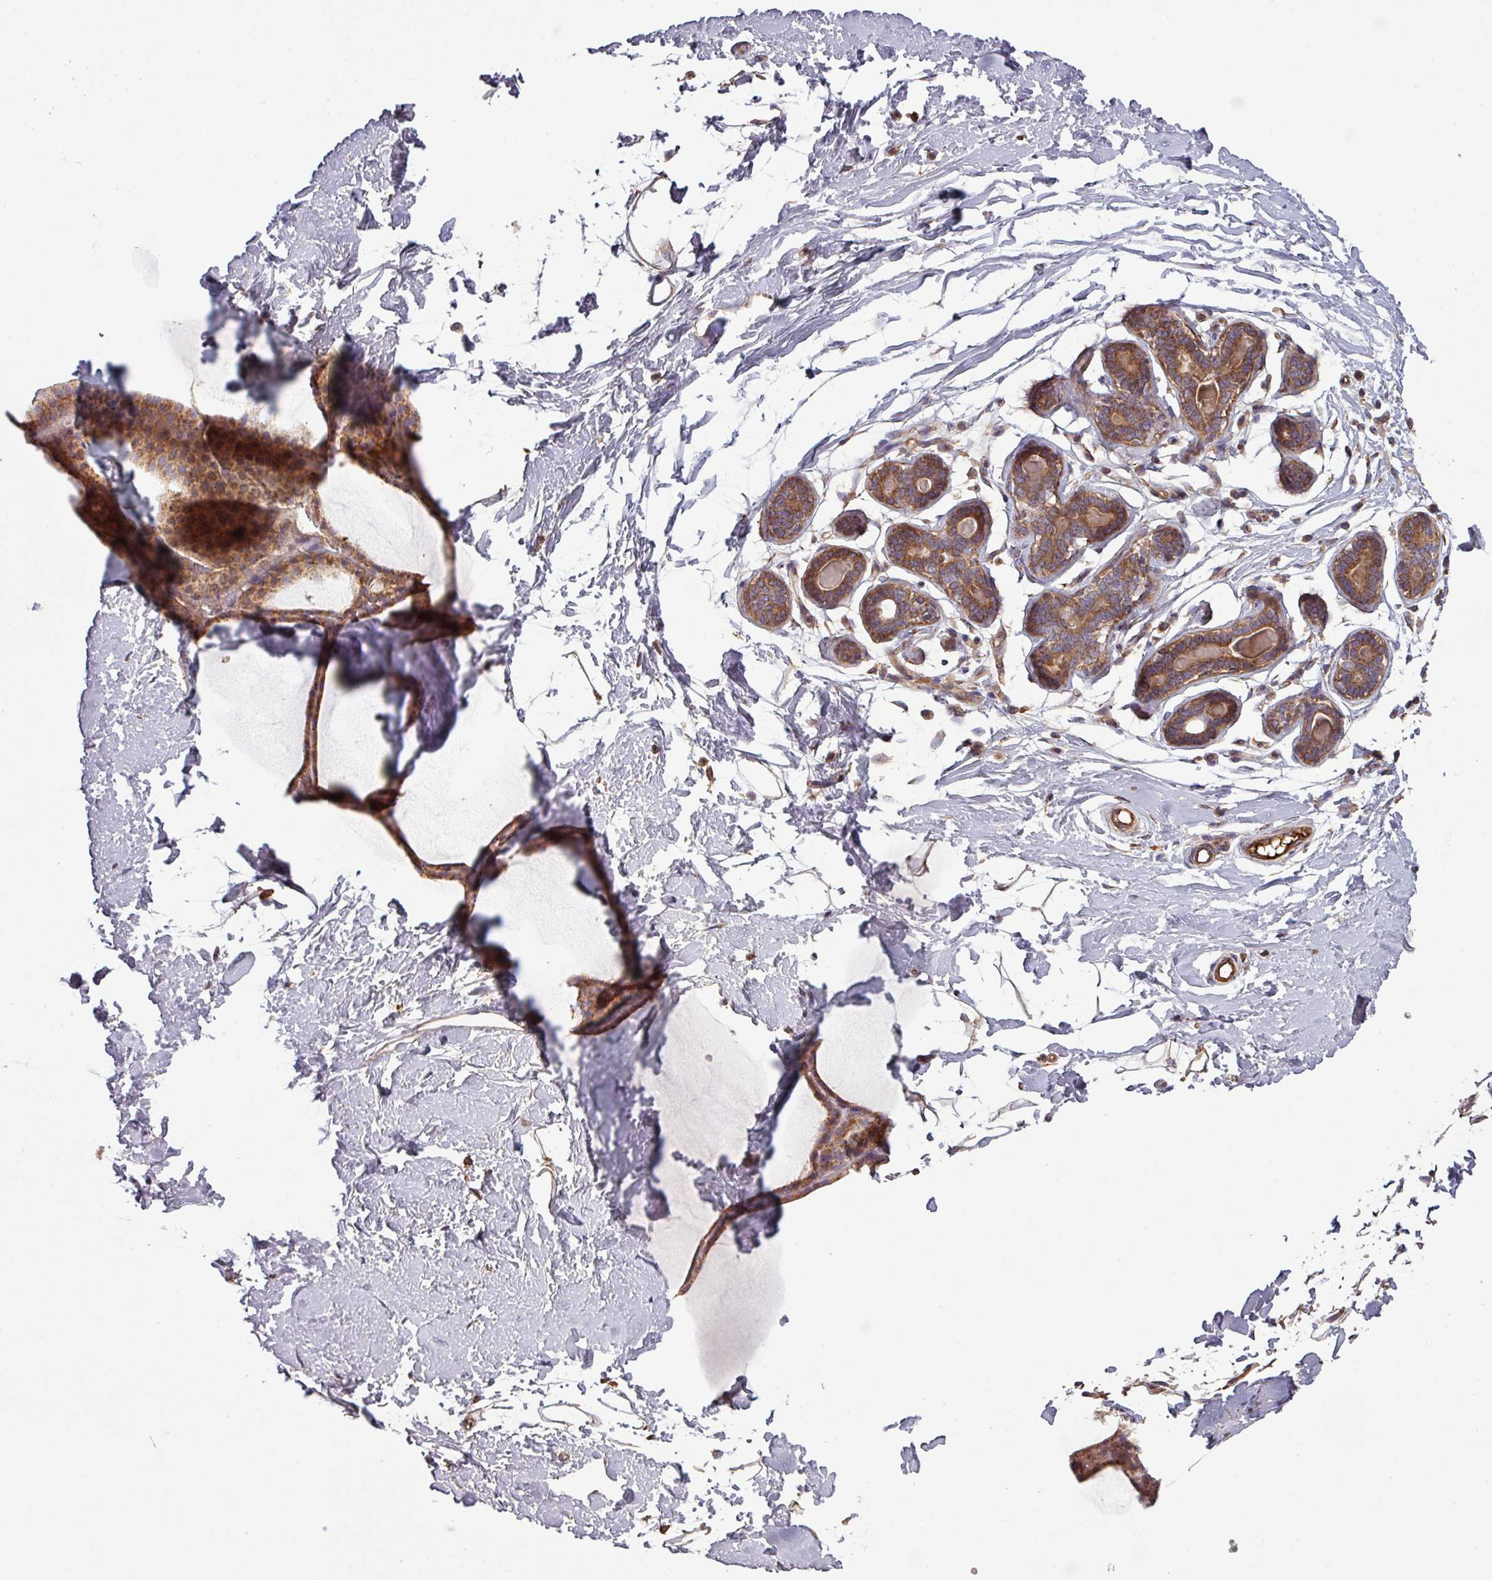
{"staining": {"intensity": "negative", "quantity": "none", "location": "none"}, "tissue": "breast", "cell_type": "Adipocytes", "image_type": "normal", "snomed": [{"axis": "morphology", "description": "Normal tissue, NOS"}, {"axis": "topography", "description": "Breast"}], "caption": "This is an IHC photomicrograph of unremarkable human breast. There is no positivity in adipocytes.", "gene": "SNRNP25", "patient": {"sex": "female", "age": 23}}